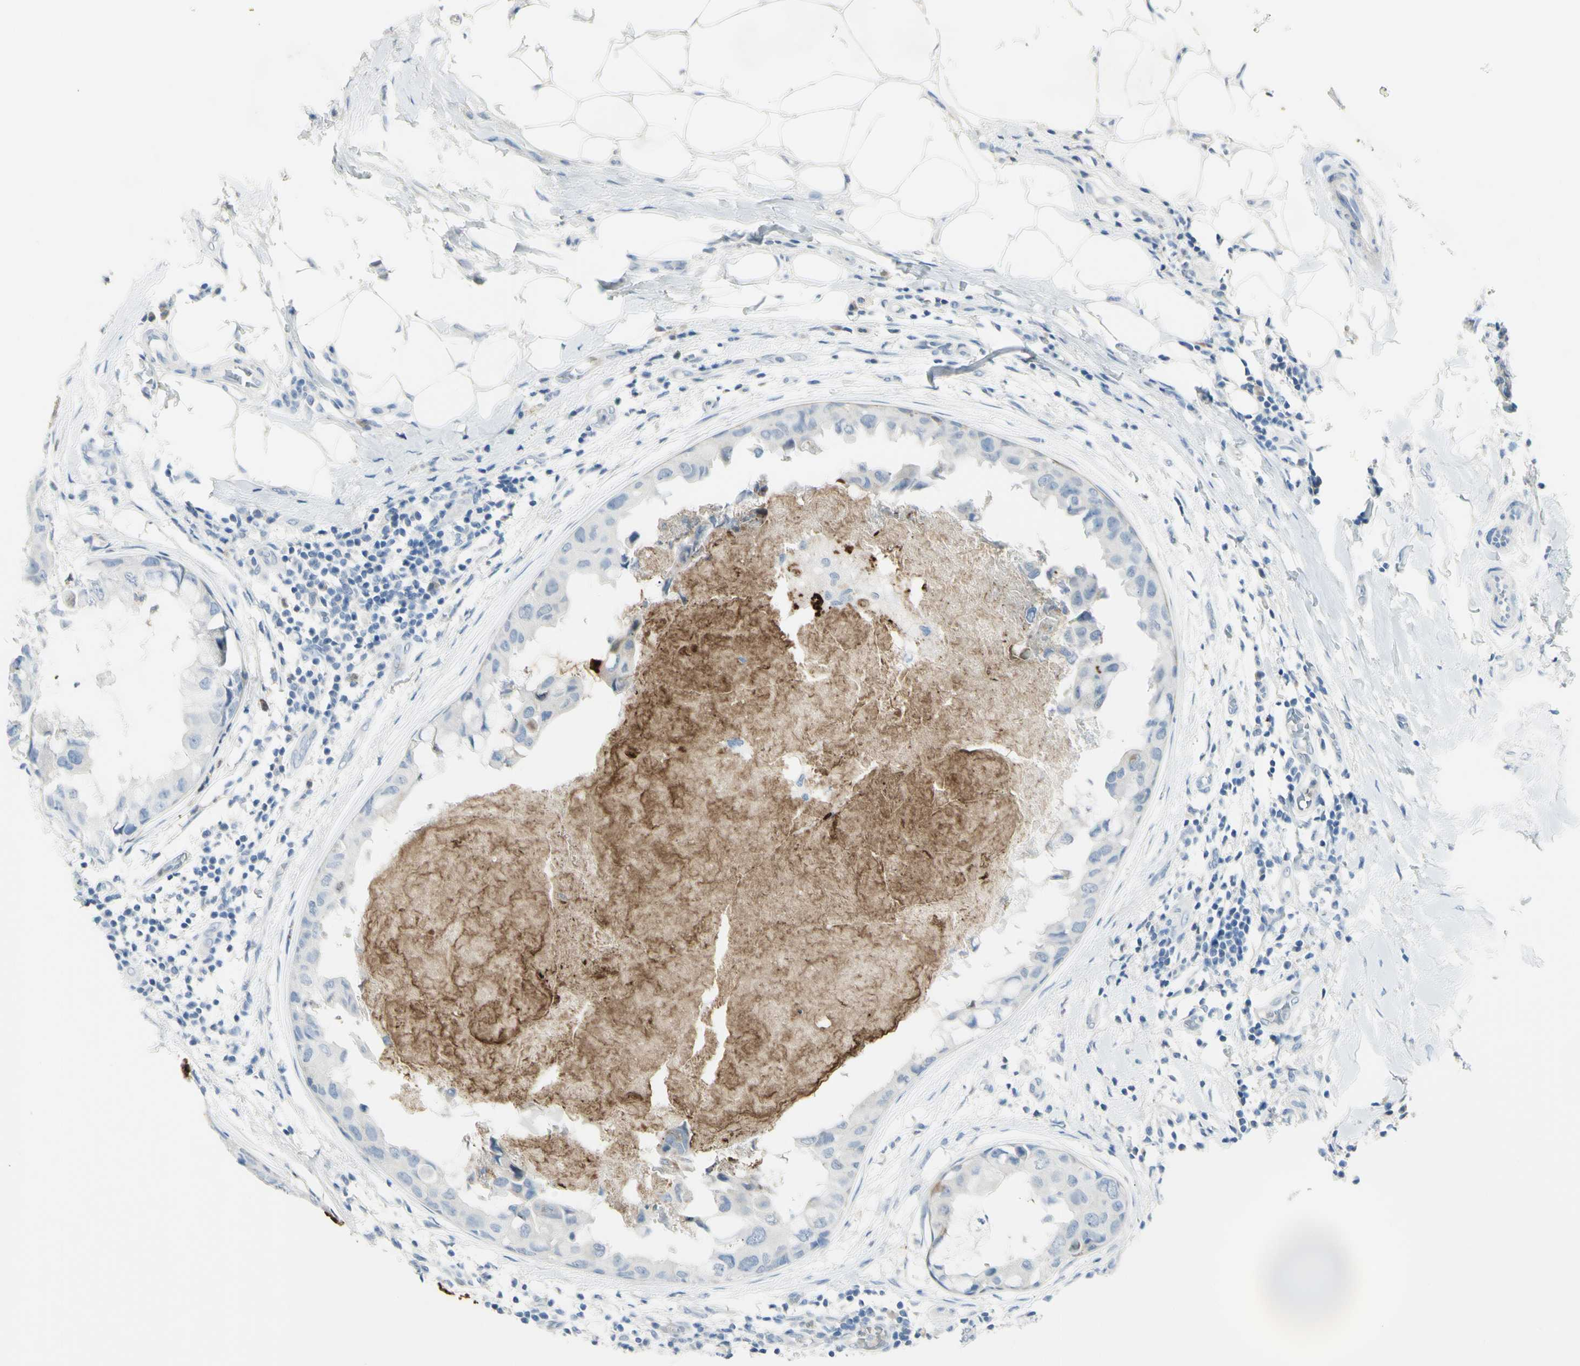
{"staining": {"intensity": "weak", "quantity": "<25%", "location": "cytoplasmic/membranous"}, "tissue": "breast cancer", "cell_type": "Tumor cells", "image_type": "cancer", "snomed": [{"axis": "morphology", "description": "Duct carcinoma"}, {"axis": "topography", "description": "Breast"}], "caption": "An IHC histopathology image of breast intraductal carcinoma is shown. There is no staining in tumor cells of breast intraductal carcinoma.", "gene": "ZNF557", "patient": {"sex": "female", "age": 40}}